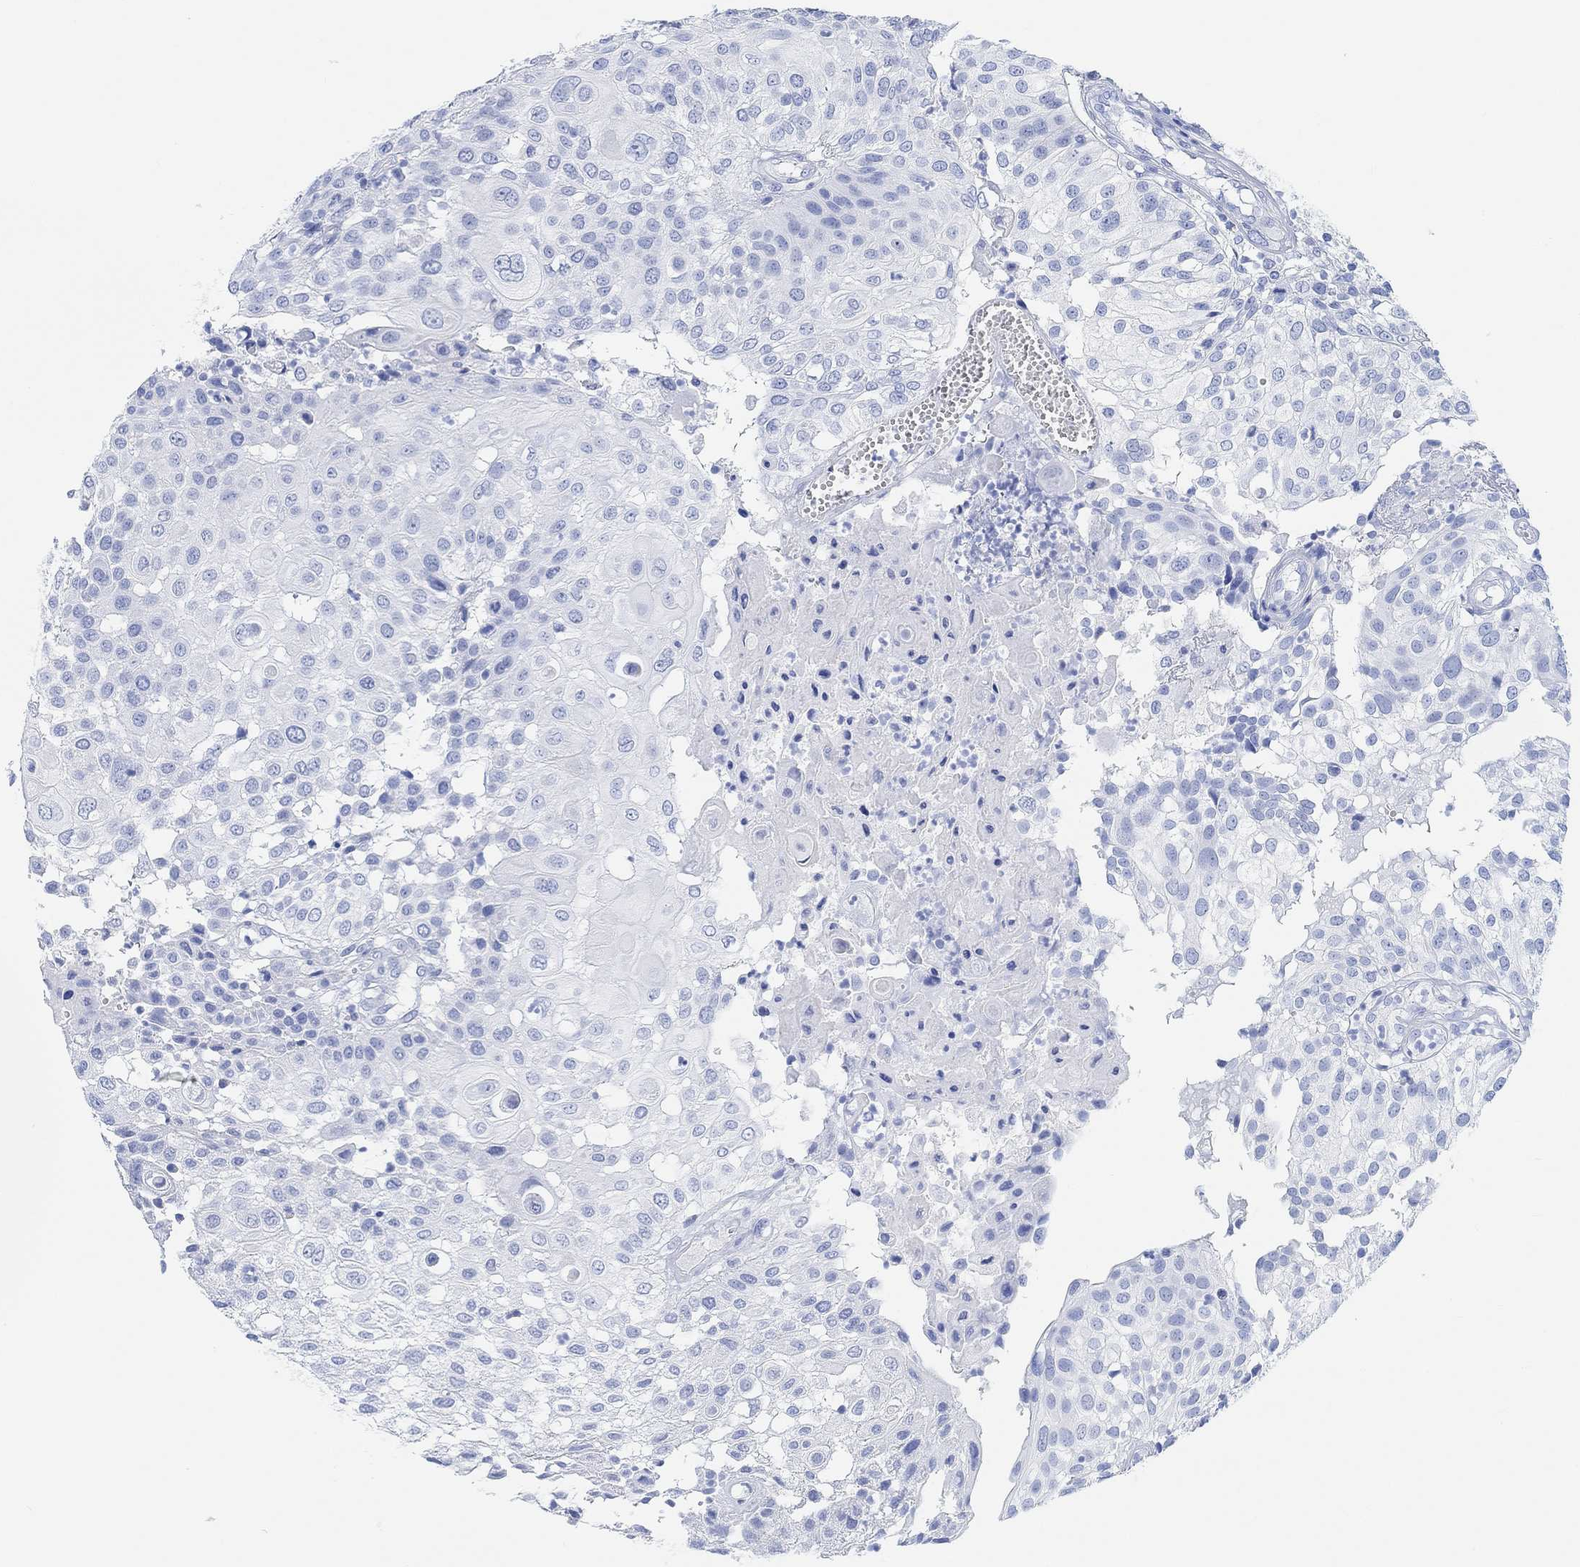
{"staining": {"intensity": "negative", "quantity": "none", "location": "none"}, "tissue": "urothelial cancer", "cell_type": "Tumor cells", "image_type": "cancer", "snomed": [{"axis": "morphology", "description": "Urothelial carcinoma, High grade"}, {"axis": "topography", "description": "Urinary bladder"}], "caption": "A photomicrograph of urothelial cancer stained for a protein reveals no brown staining in tumor cells.", "gene": "ANKRD33", "patient": {"sex": "female", "age": 79}}